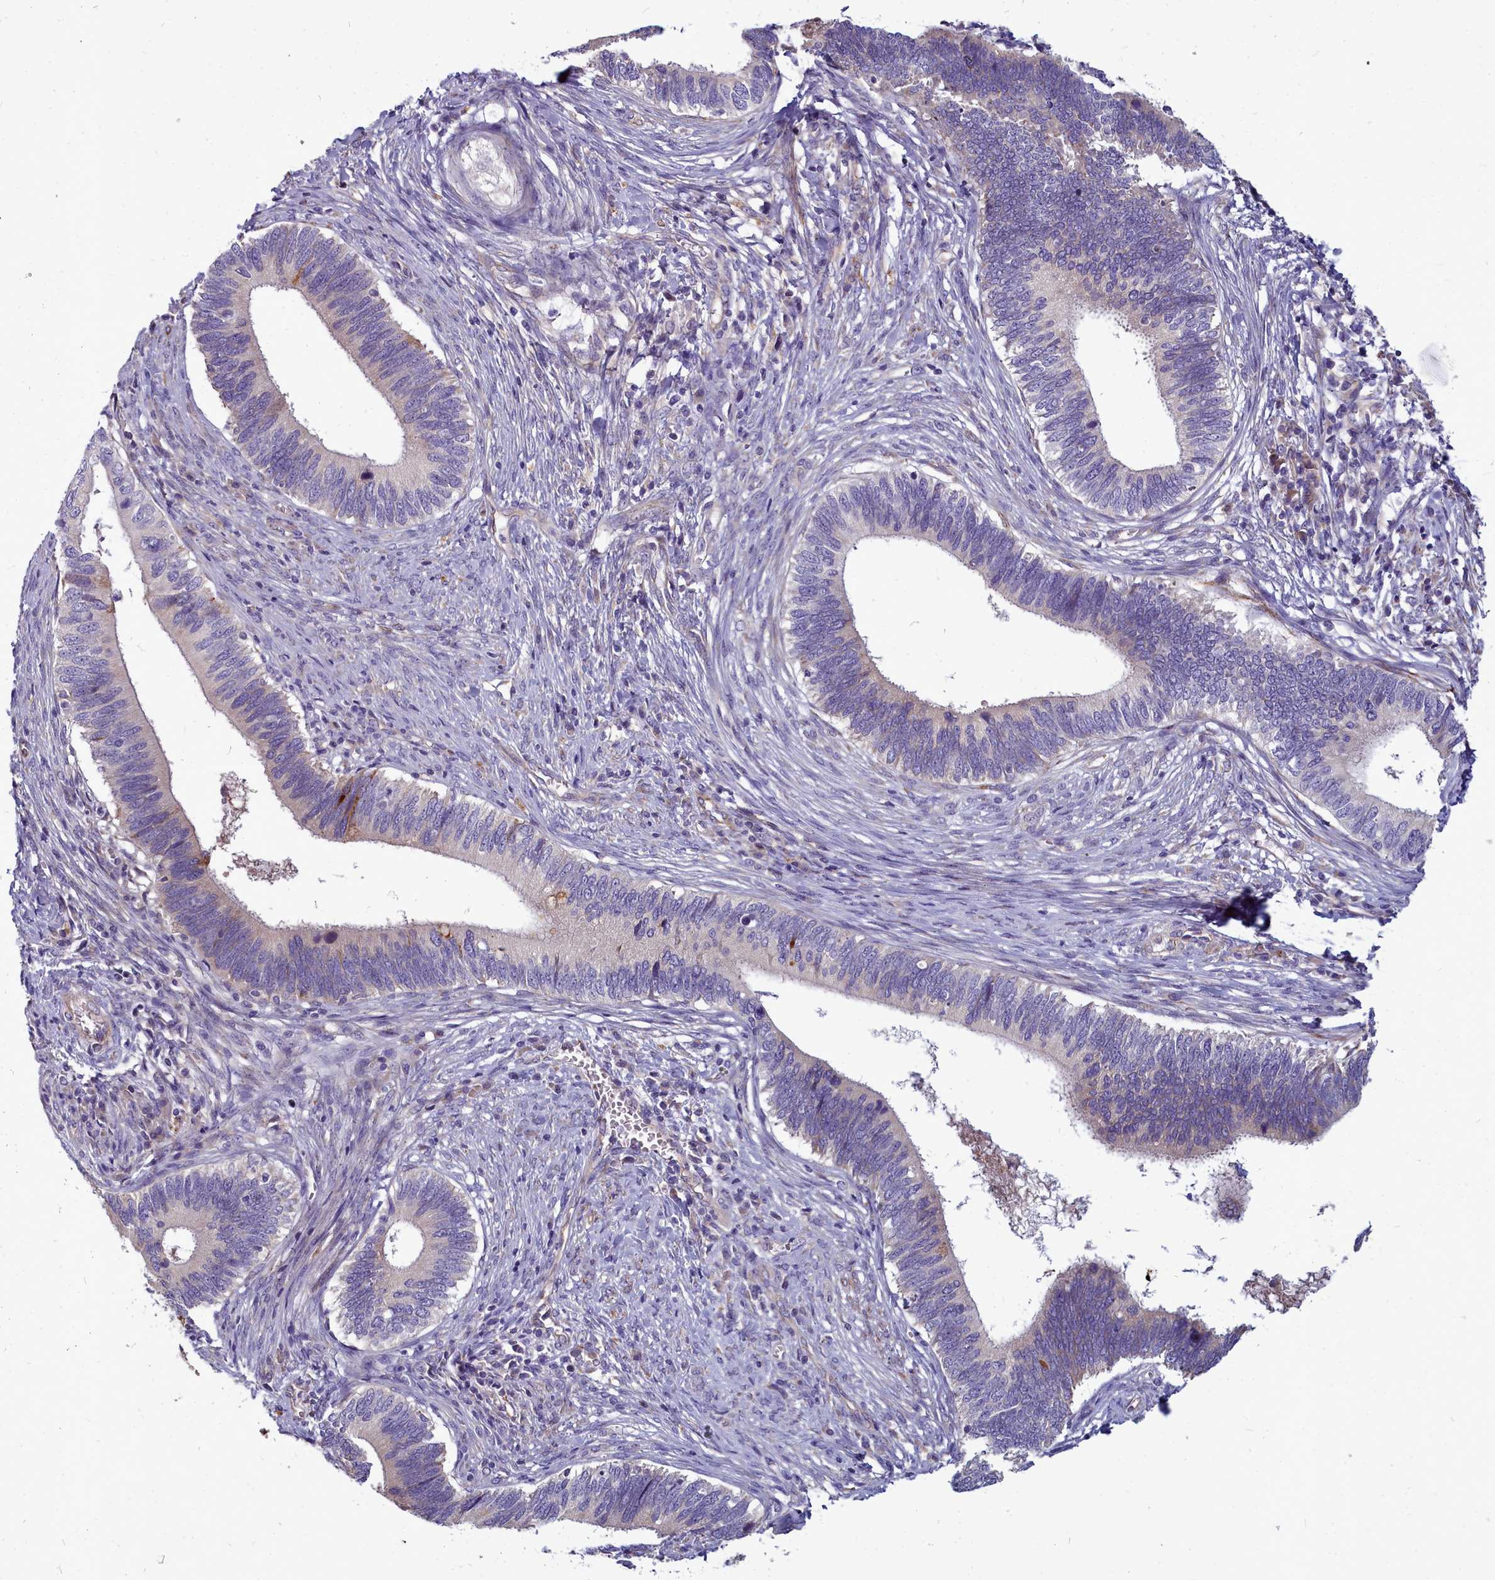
{"staining": {"intensity": "moderate", "quantity": "<25%", "location": "cytoplasmic/membranous"}, "tissue": "cervical cancer", "cell_type": "Tumor cells", "image_type": "cancer", "snomed": [{"axis": "morphology", "description": "Adenocarcinoma, NOS"}, {"axis": "topography", "description": "Cervix"}], "caption": "This is an image of immunohistochemistry (IHC) staining of cervical cancer (adenocarcinoma), which shows moderate expression in the cytoplasmic/membranous of tumor cells.", "gene": "SMPD4", "patient": {"sex": "female", "age": 42}}